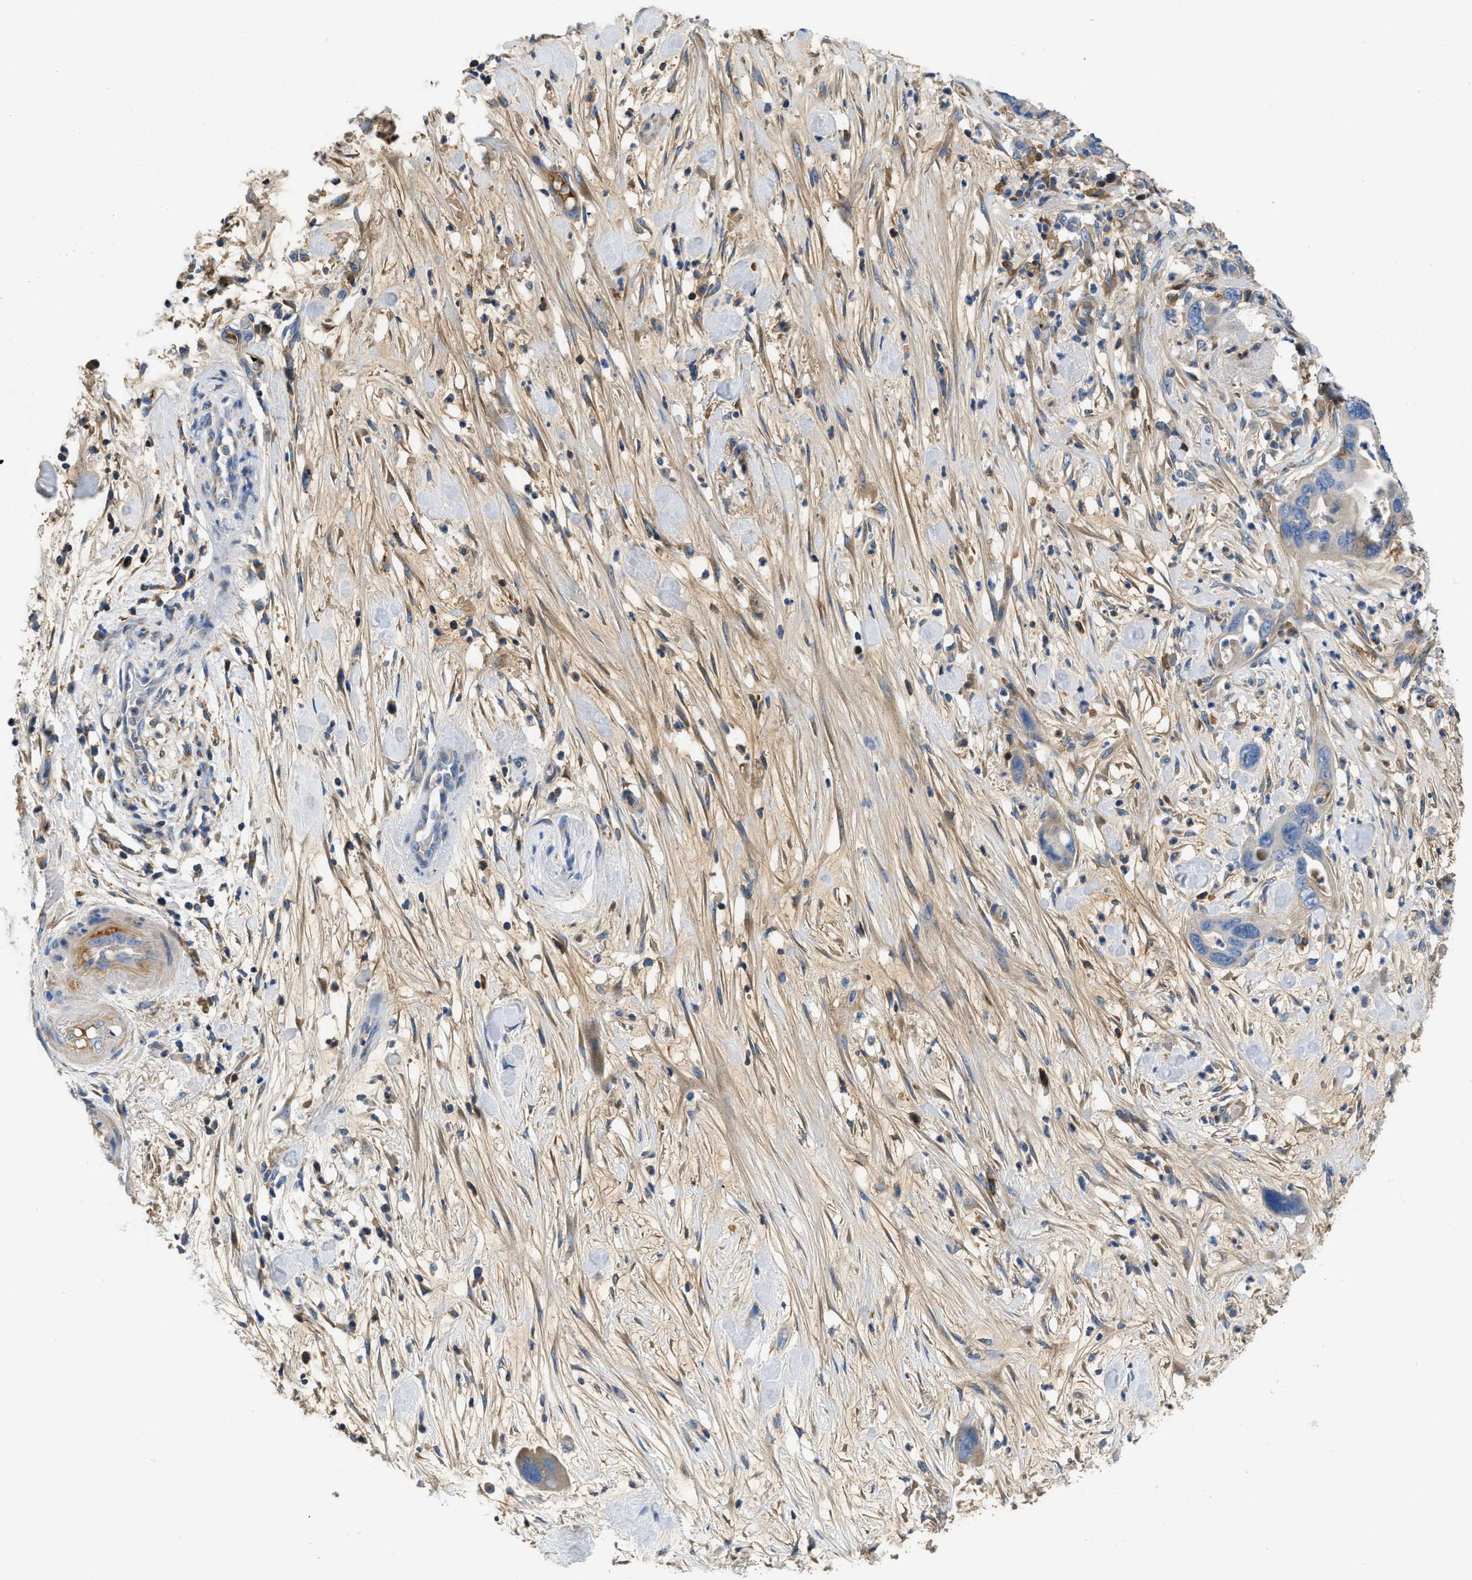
{"staining": {"intensity": "weak", "quantity": "<25%", "location": "cytoplasmic/membranous"}, "tissue": "pancreatic cancer", "cell_type": "Tumor cells", "image_type": "cancer", "snomed": [{"axis": "morphology", "description": "Adenocarcinoma, NOS"}, {"axis": "topography", "description": "Pancreas"}], "caption": "Pancreatic adenocarcinoma stained for a protein using immunohistochemistry (IHC) exhibits no staining tumor cells.", "gene": "C1S", "patient": {"sex": "female", "age": 71}}